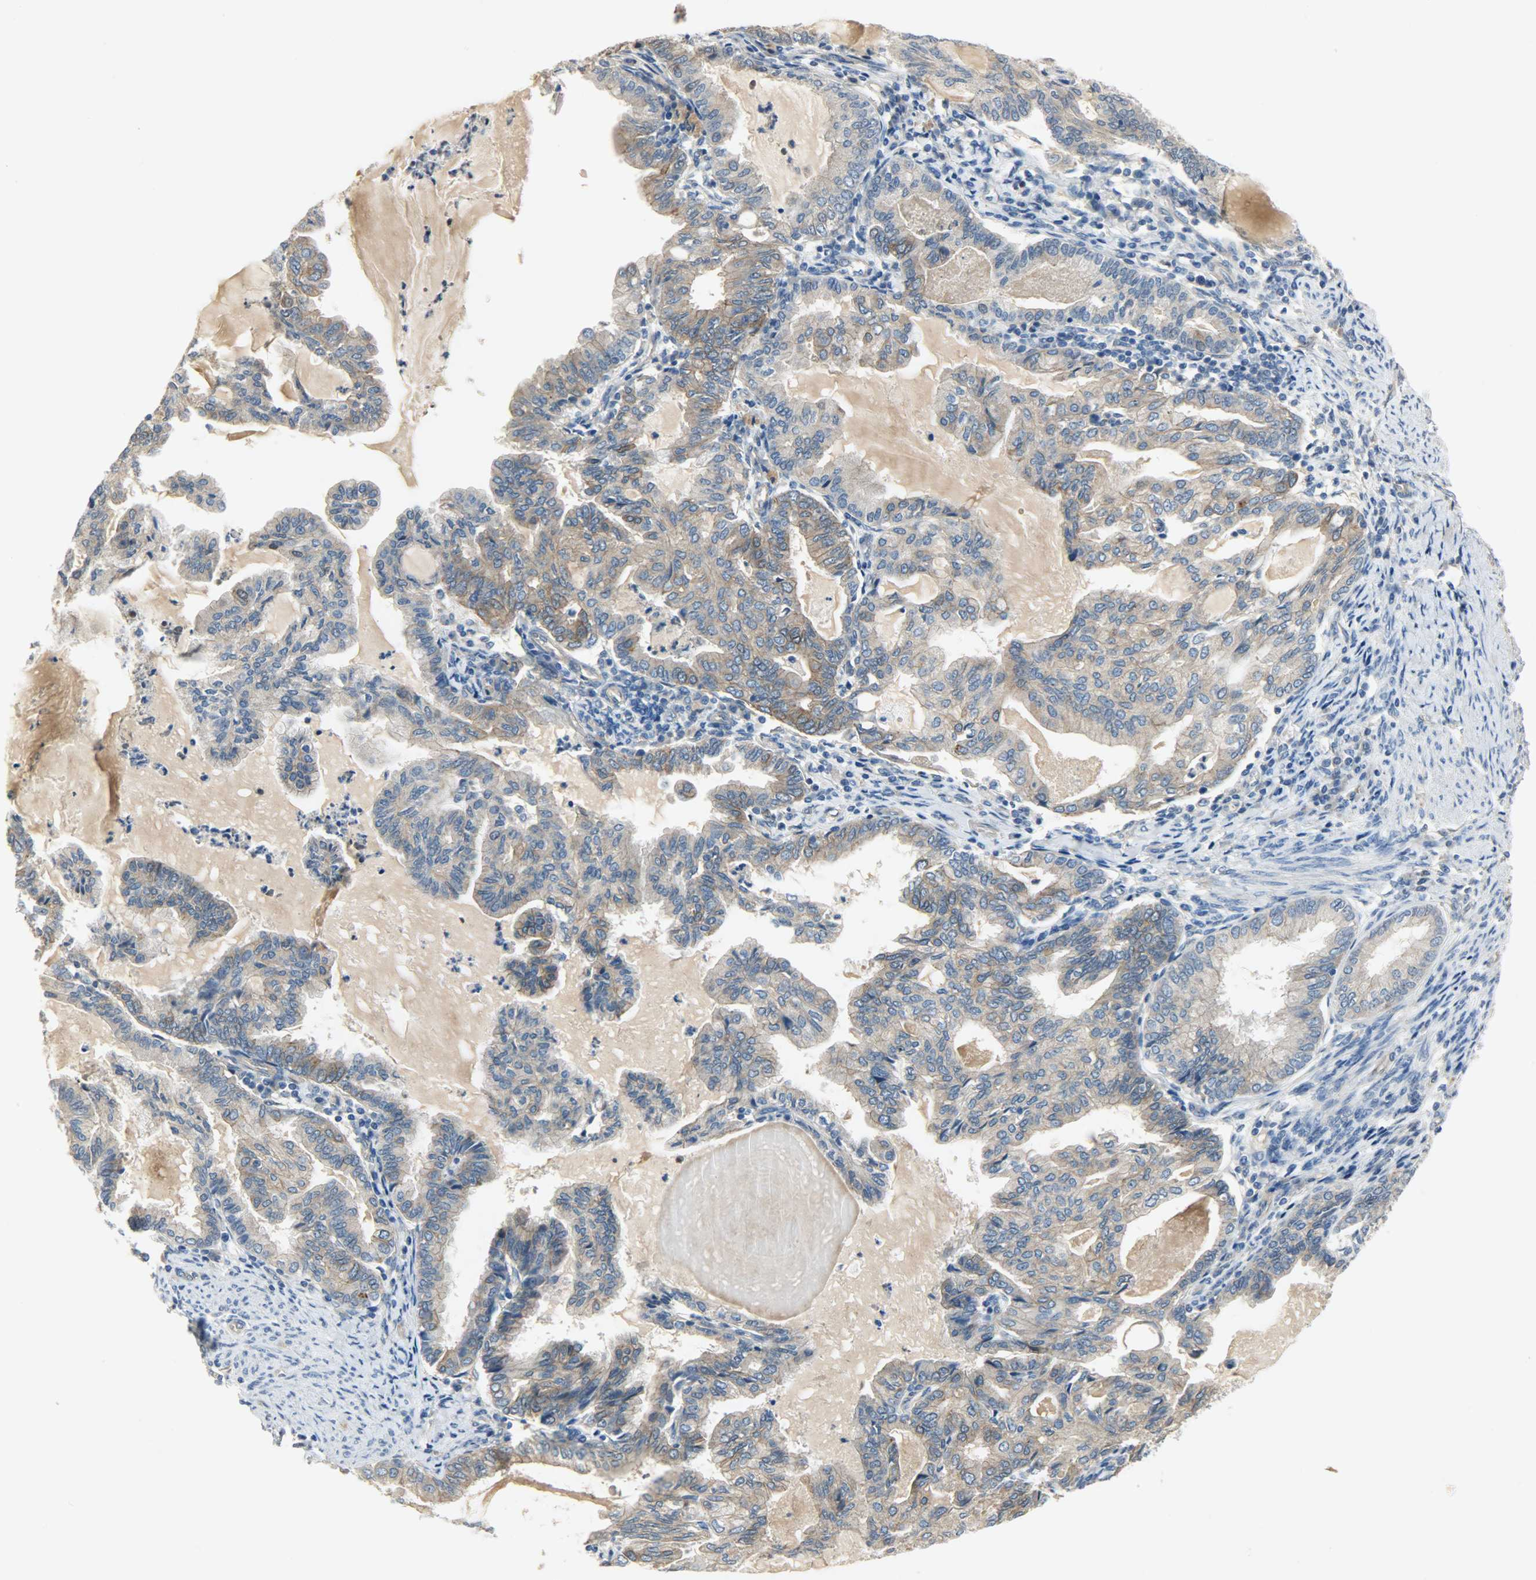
{"staining": {"intensity": "moderate", "quantity": ">75%", "location": "cytoplasmic/membranous"}, "tissue": "endometrial cancer", "cell_type": "Tumor cells", "image_type": "cancer", "snomed": [{"axis": "morphology", "description": "Adenocarcinoma, NOS"}, {"axis": "topography", "description": "Endometrium"}], "caption": "A medium amount of moderate cytoplasmic/membranous expression is identified in about >75% of tumor cells in endometrial cancer (adenocarcinoma) tissue.", "gene": "KIAA1217", "patient": {"sex": "female", "age": 86}}